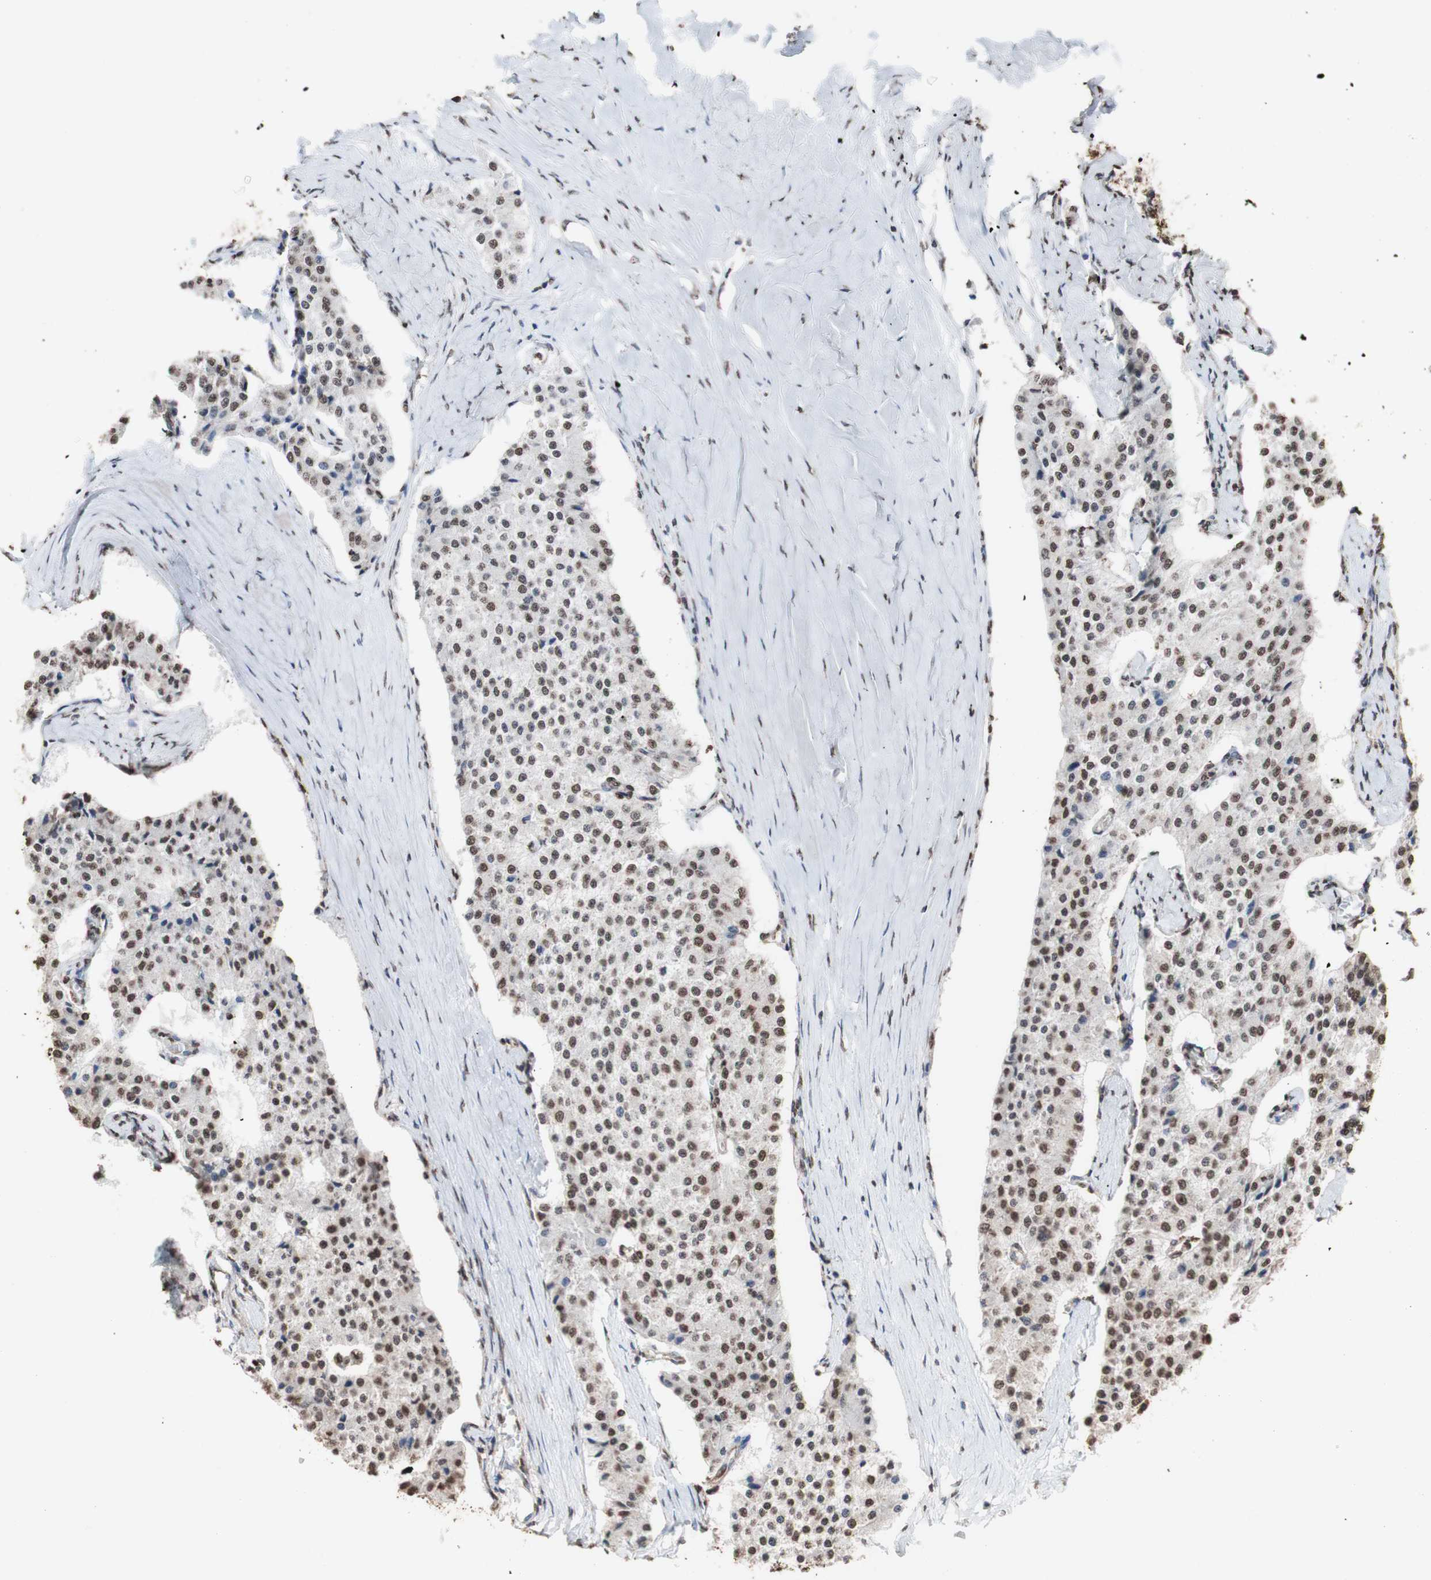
{"staining": {"intensity": "strong", "quantity": ">75%", "location": "cytoplasmic/membranous,nuclear"}, "tissue": "carcinoid", "cell_type": "Tumor cells", "image_type": "cancer", "snomed": [{"axis": "morphology", "description": "Carcinoid, malignant, NOS"}, {"axis": "topography", "description": "Colon"}], "caption": "IHC histopathology image of neoplastic tissue: human malignant carcinoid stained using IHC demonstrates high levels of strong protein expression localized specifically in the cytoplasmic/membranous and nuclear of tumor cells, appearing as a cytoplasmic/membranous and nuclear brown color.", "gene": "PIDD1", "patient": {"sex": "female", "age": 52}}